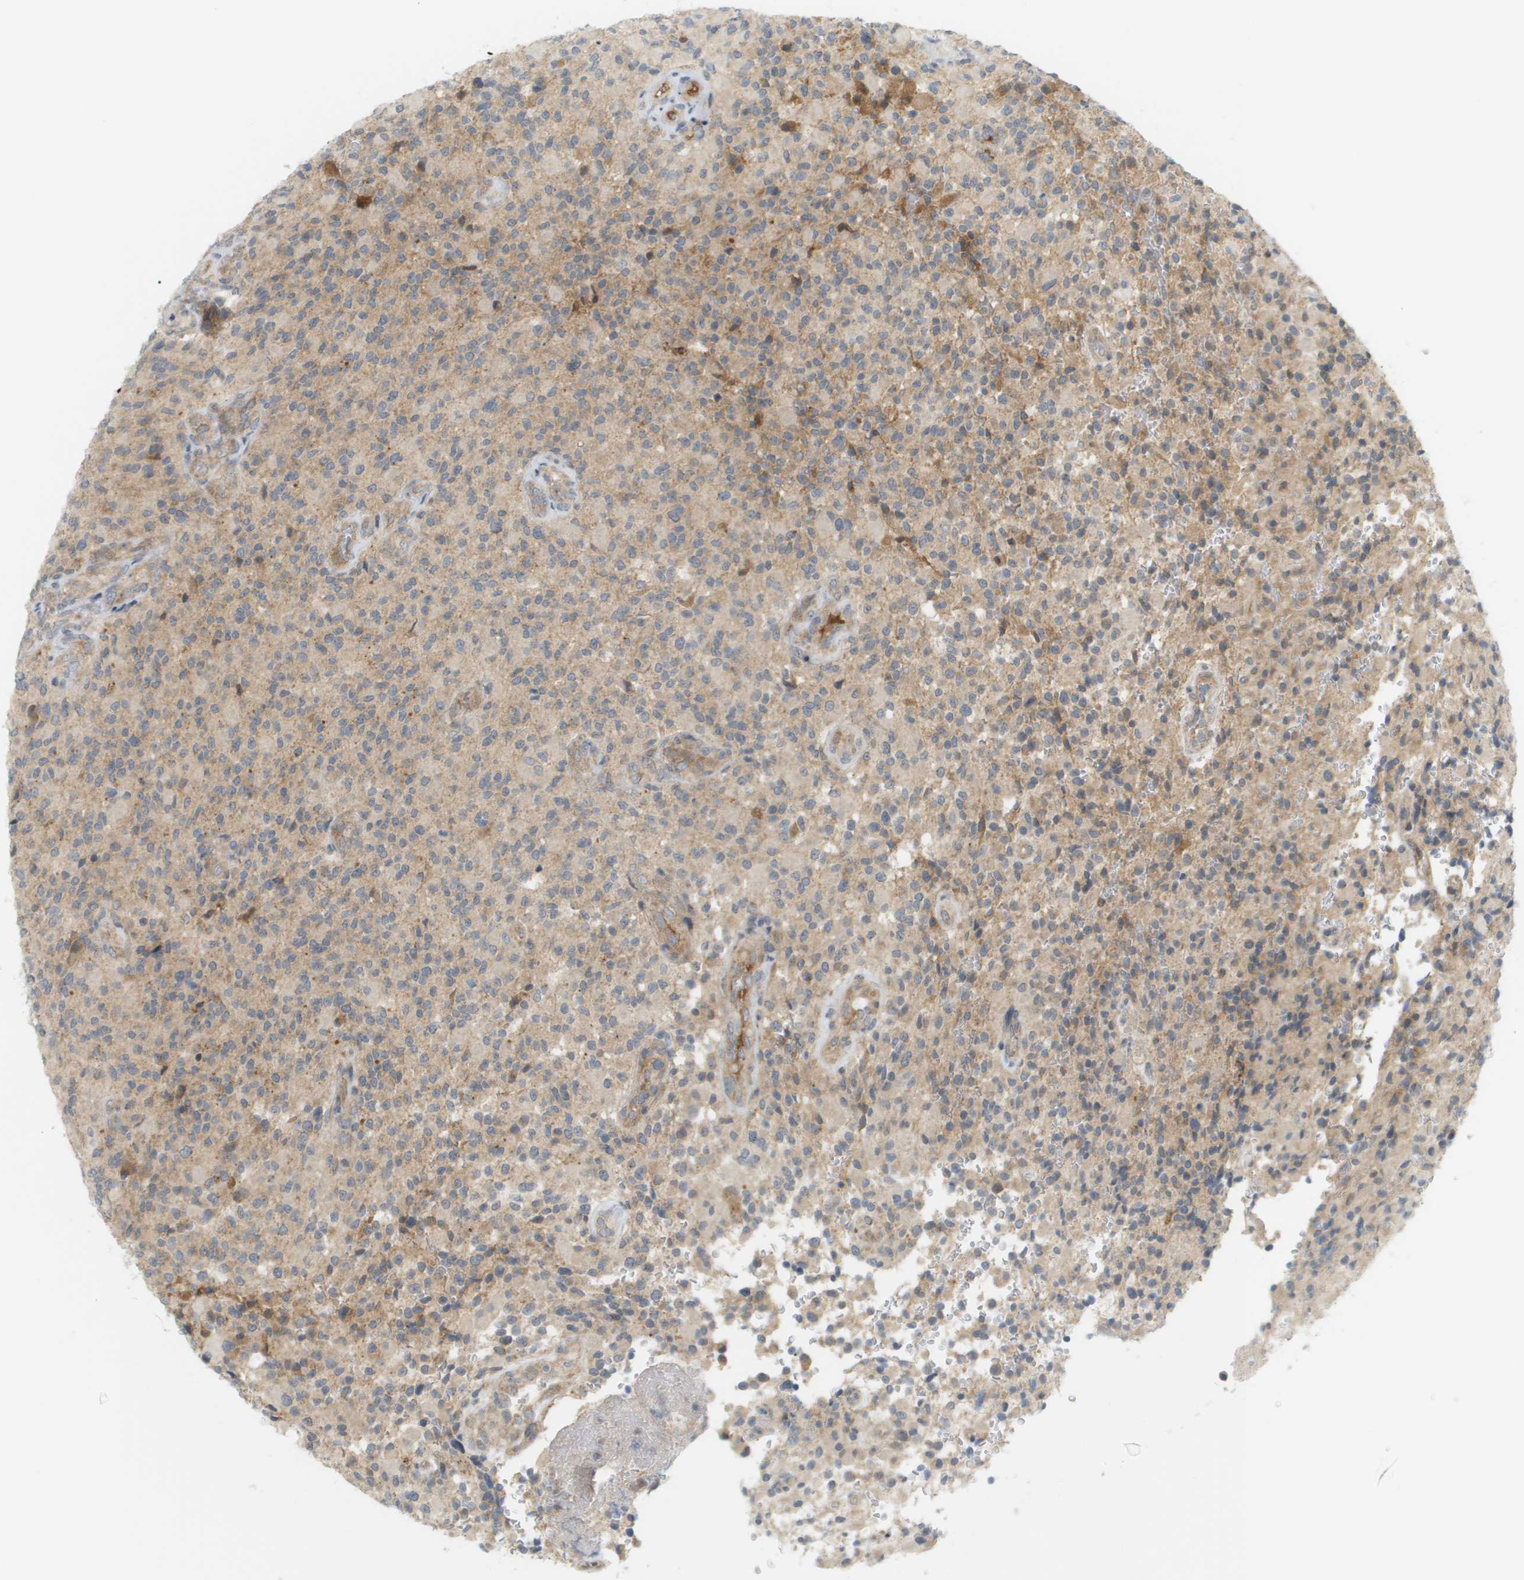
{"staining": {"intensity": "weak", "quantity": "25%-75%", "location": "cytoplasmic/membranous"}, "tissue": "glioma", "cell_type": "Tumor cells", "image_type": "cancer", "snomed": [{"axis": "morphology", "description": "Glioma, malignant, High grade"}, {"axis": "topography", "description": "Brain"}], "caption": "There is low levels of weak cytoplasmic/membranous expression in tumor cells of malignant glioma (high-grade), as demonstrated by immunohistochemical staining (brown color).", "gene": "PROC", "patient": {"sex": "male", "age": 71}}